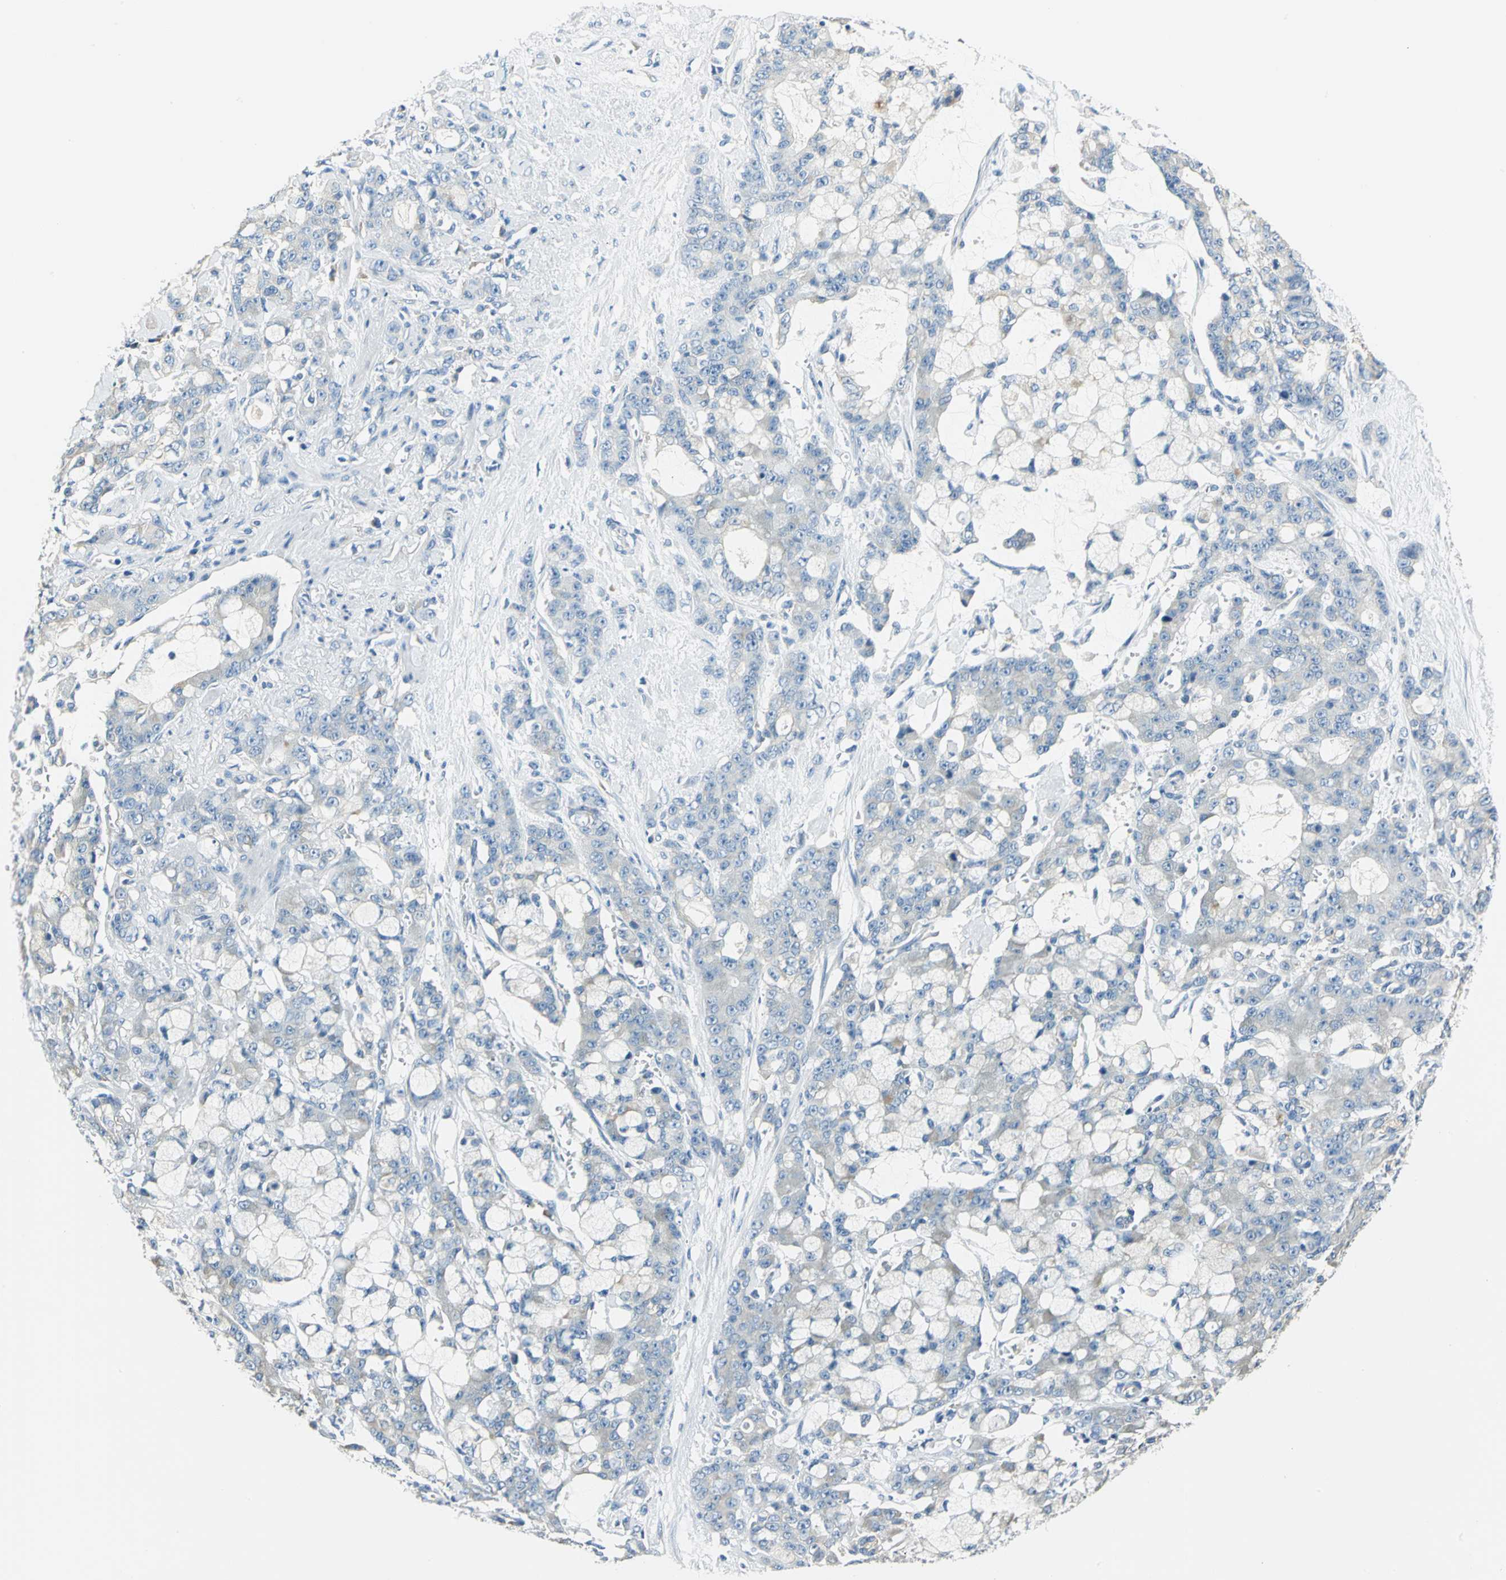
{"staining": {"intensity": "weak", "quantity": "<25%", "location": "cytoplasmic/membranous"}, "tissue": "pancreatic cancer", "cell_type": "Tumor cells", "image_type": "cancer", "snomed": [{"axis": "morphology", "description": "Adenocarcinoma, NOS"}, {"axis": "topography", "description": "Pancreas"}], "caption": "This histopathology image is of pancreatic cancer stained with IHC to label a protein in brown with the nuclei are counter-stained blue. There is no staining in tumor cells. Nuclei are stained in blue.", "gene": "TRIM25", "patient": {"sex": "female", "age": 73}}